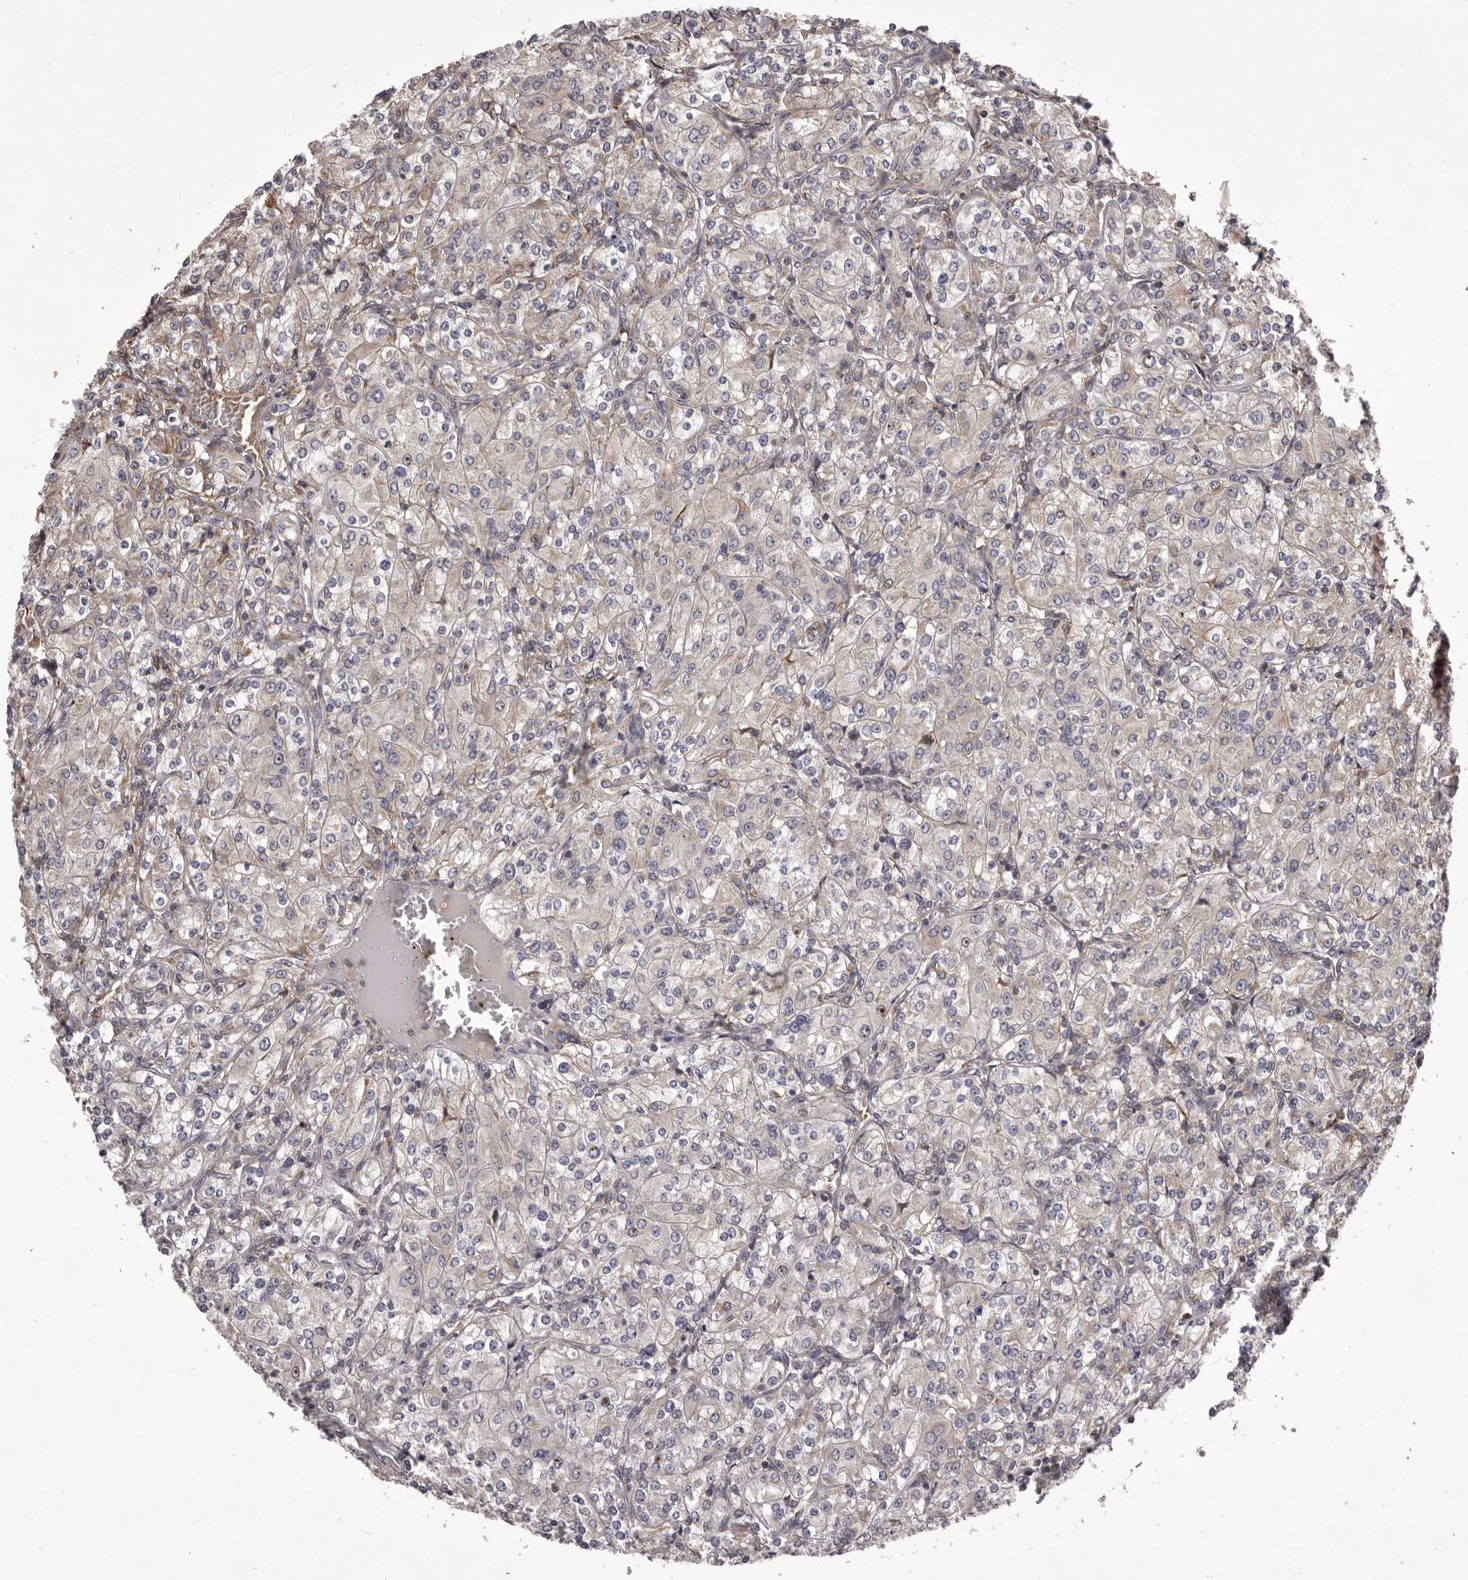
{"staining": {"intensity": "negative", "quantity": "none", "location": "none"}, "tissue": "renal cancer", "cell_type": "Tumor cells", "image_type": "cancer", "snomed": [{"axis": "morphology", "description": "Adenocarcinoma, NOS"}, {"axis": "topography", "description": "Kidney"}], "caption": "Protein analysis of renal cancer shows no significant positivity in tumor cells.", "gene": "ALPK1", "patient": {"sex": "male", "age": 77}}